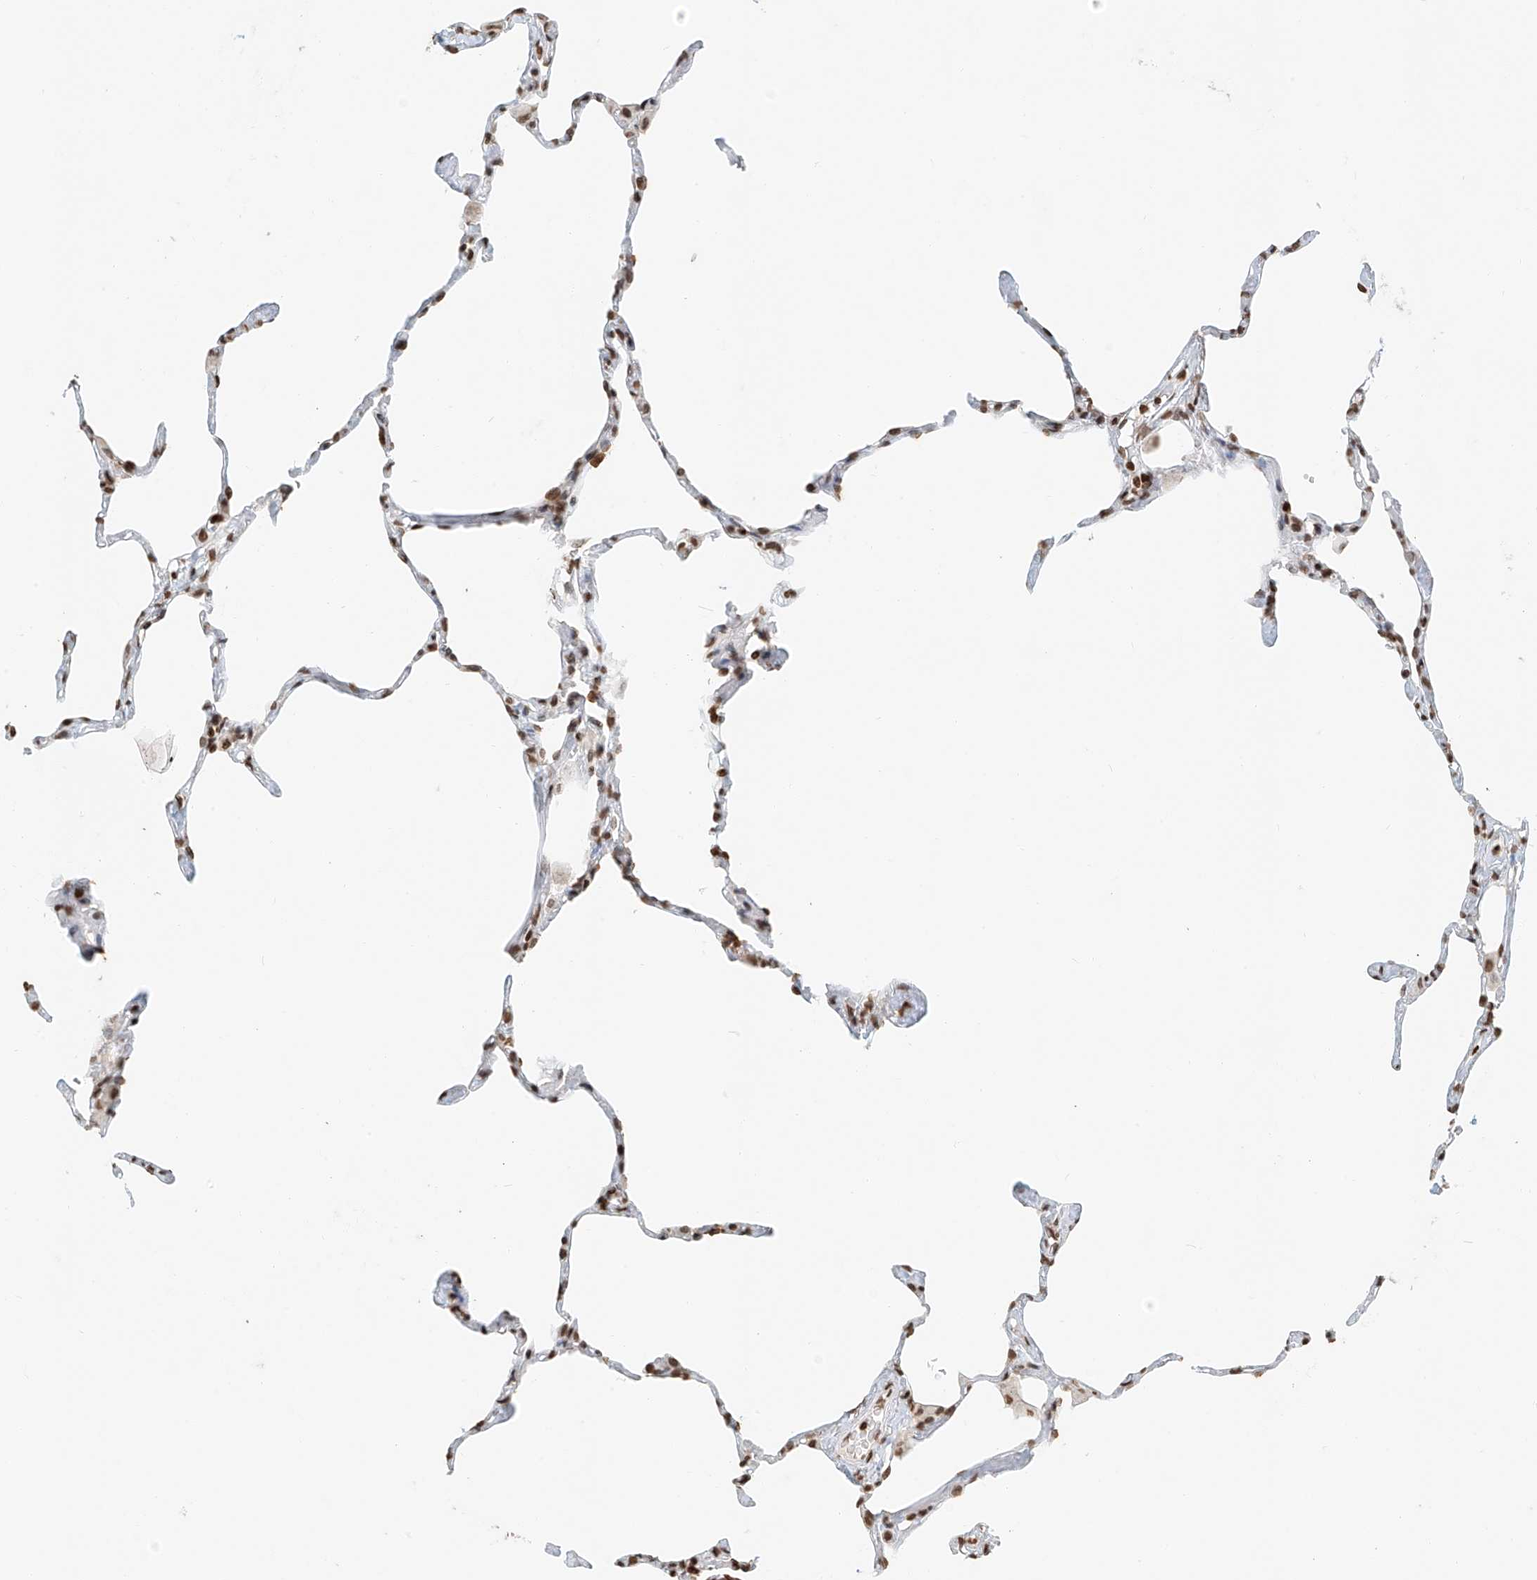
{"staining": {"intensity": "moderate", "quantity": ">75%", "location": "nuclear"}, "tissue": "lung", "cell_type": "Alveolar cells", "image_type": "normal", "snomed": [{"axis": "morphology", "description": "Normal tissue, NOS"}, {"axis": "topography", "description": "Lung"}], "caption": "Alveolar cells reveal medium levels of moderate nuclear positivity in about >75% of cells in benign lung. The protein is stained brown, and the nuclei are stained in blue (DAB IHC with brightfield microscopy, high magnification).", "gene": "C17orf58", "patient": {"sex": "male", "age": 65}}